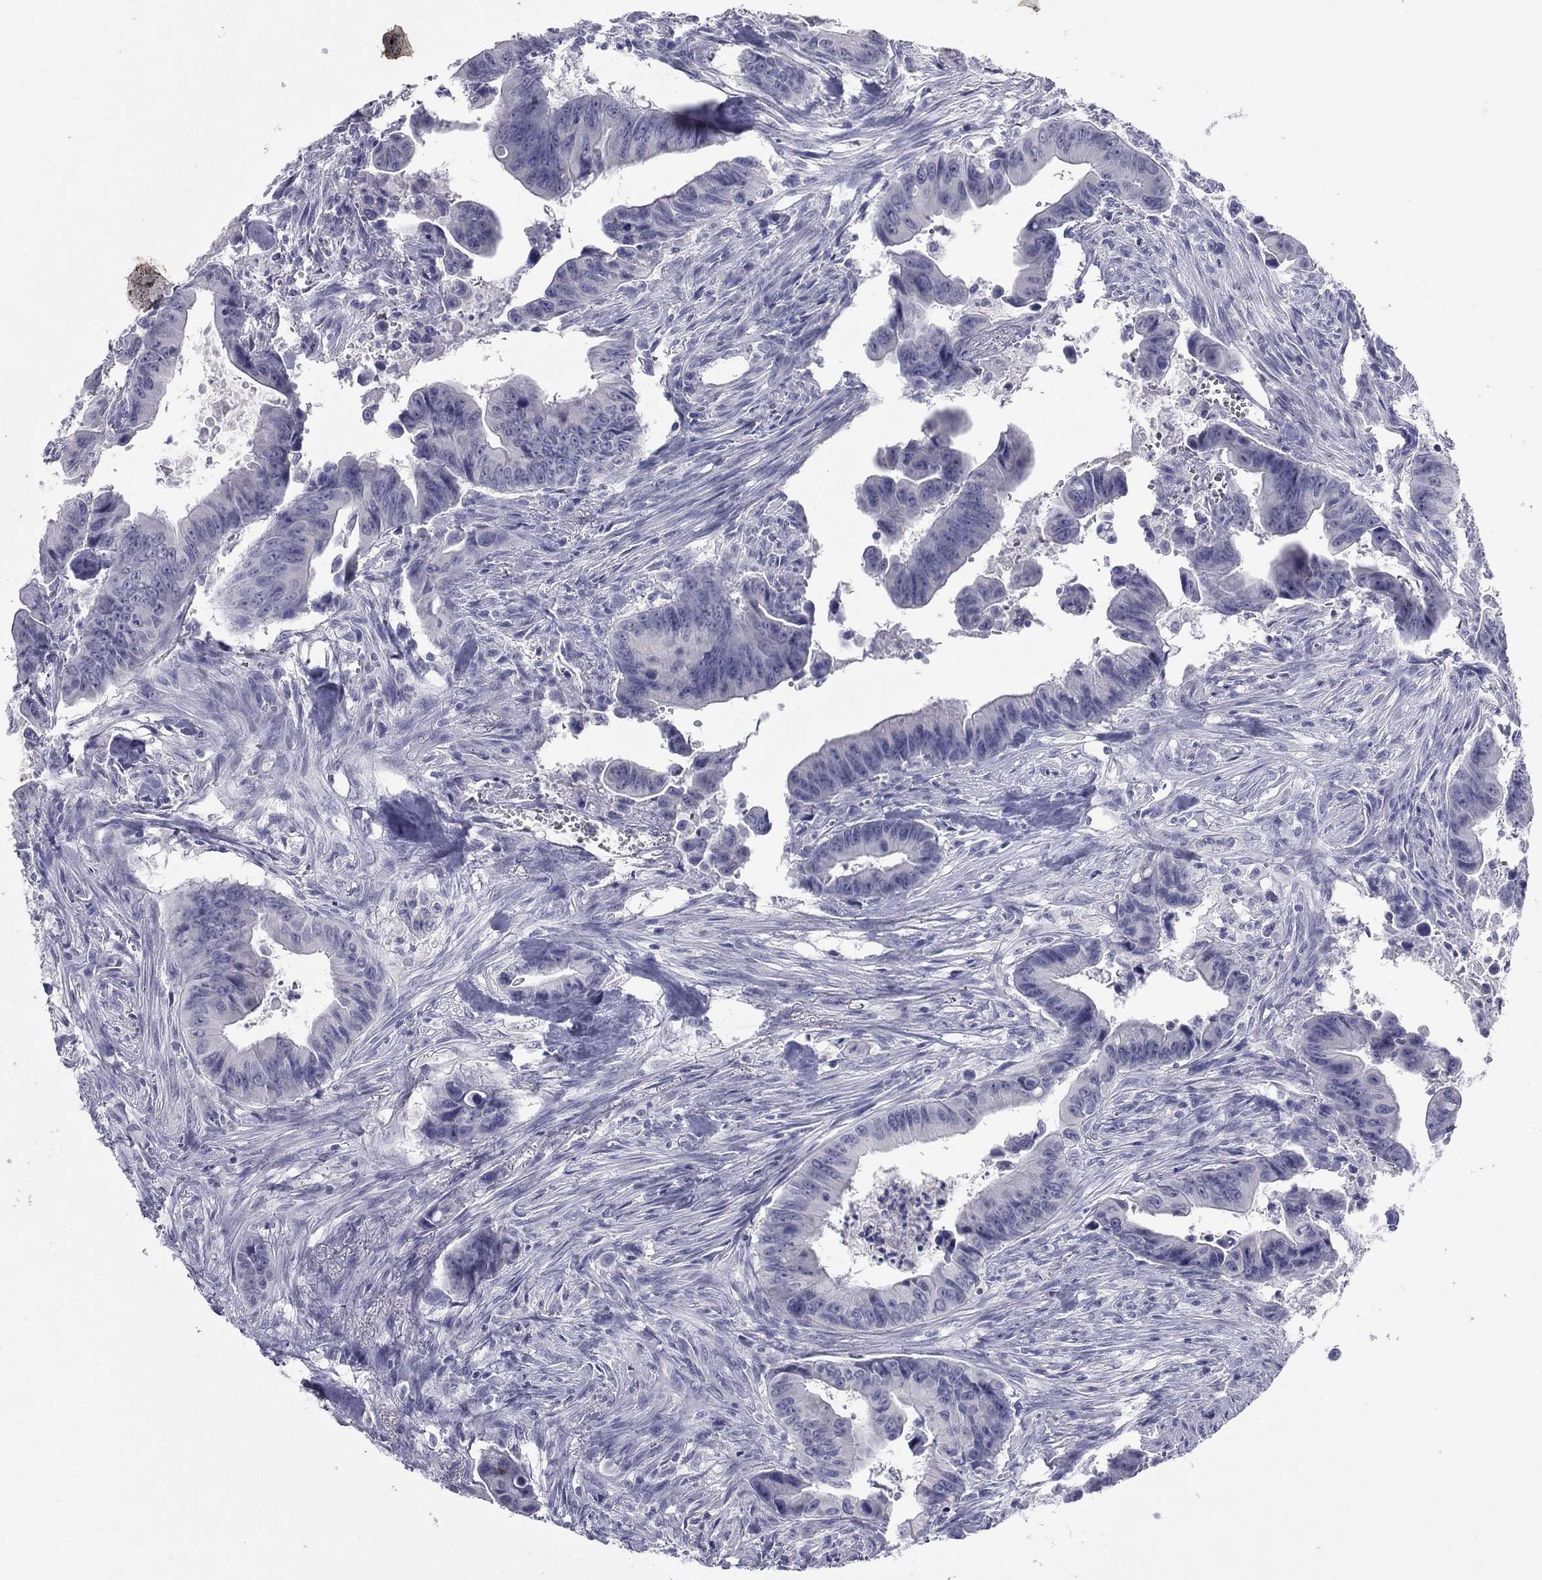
{"staining": {"intensity": "negative", "quantity": "none", "location": "none"}, "tissue": "colorectal cancer", "cell_type": "Tumor cells", "image_type": "cancer", "snomed": [{"axis": "morphology", "description": "Adenocarcinoma, NOS"}, {"axis": "topography", "description": "Colon"}], "caption": "The image demonstrates no staining of tumor cells in colorectal cancer (adenocarcinoma). The staining was performed using DAB (3,3'-diaminobenzidine) to visualize the protein expression in brown, while the nuclei were stained in blue with hematoxylin (Magnification: 20x).", "gene": "KRT75", "patient": {"sex": "female", "age": 87}}